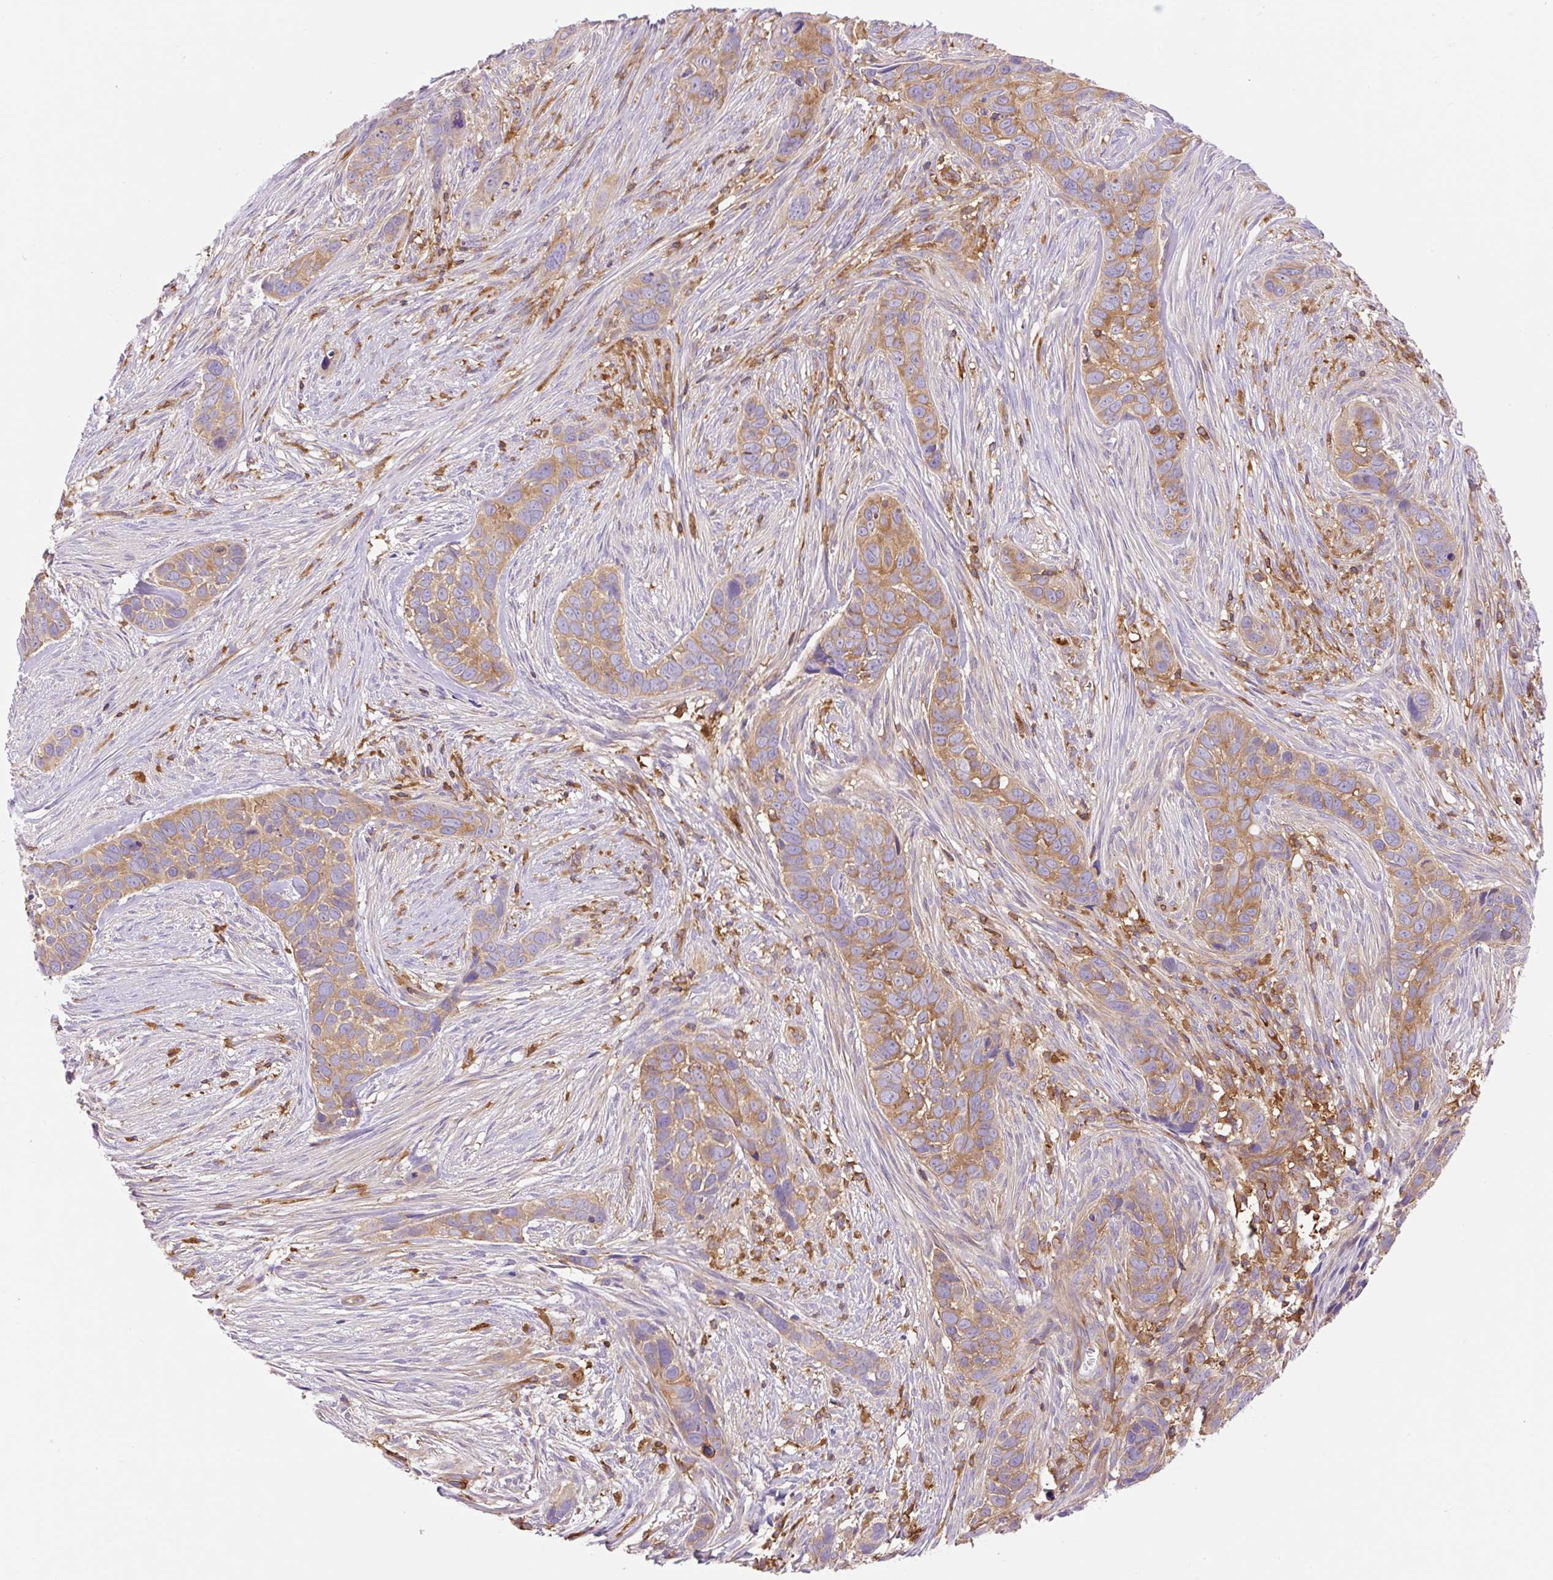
{"staining": {"intensity": "moderate", "quantity": ">75%", "location": "cytoplasmic/membranous"}, "tissue": "skin cancer", "cell_type": "Tumor cells", "image_type": "cancer", "snomed": [{"axis": "morphology", "description": "Basal cell carcinoma"}, {"axis": "topography", "description": "Skin"}], "caption": "Protein expression analysis of human skin basal cell carcinoma reveals moderate cytoplasmic/membranous expression in about >75% of tumor cells.", "gene": "DNM2", "patient": {"sex": "female", "age": 82}}